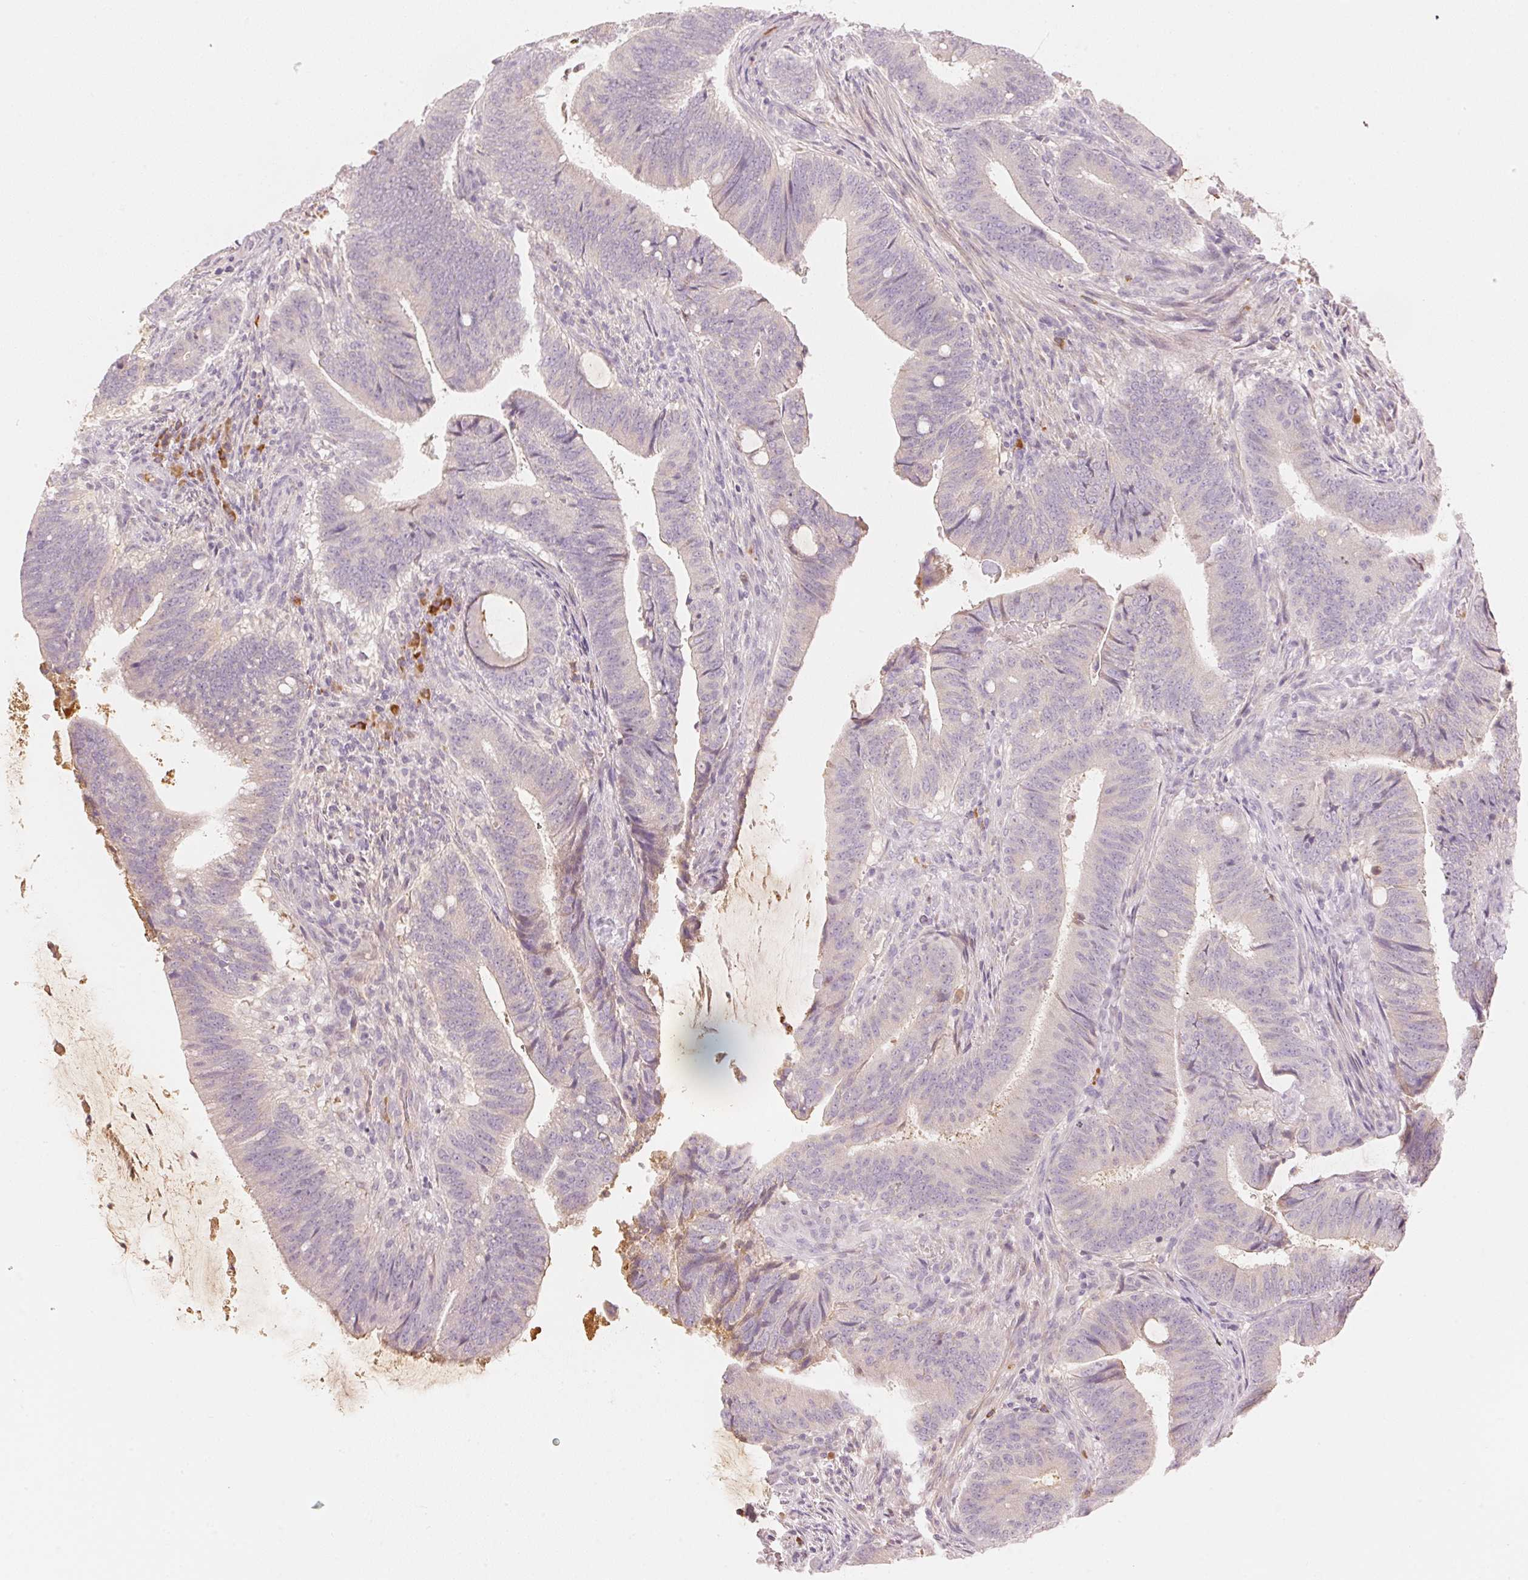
{"staining": {"intensity": "negative", "quantity": "none", "location": "none"}, "tissue": "colorectal cancer", "cell_type": "Tumor cells", "image_type": "cancer", "snomed": [{"axis": "morphology", "description": "Adenocarcinoma, NOS"}, {"axis": "topography", "description": "Colon"}], "caption": "A photomicrograph of human colorectal cancer (adenocarcinoma) is negative for staining in tumor cells.", "gene": "RMDN2", "patient": {"sex": "female", "age": 43}}